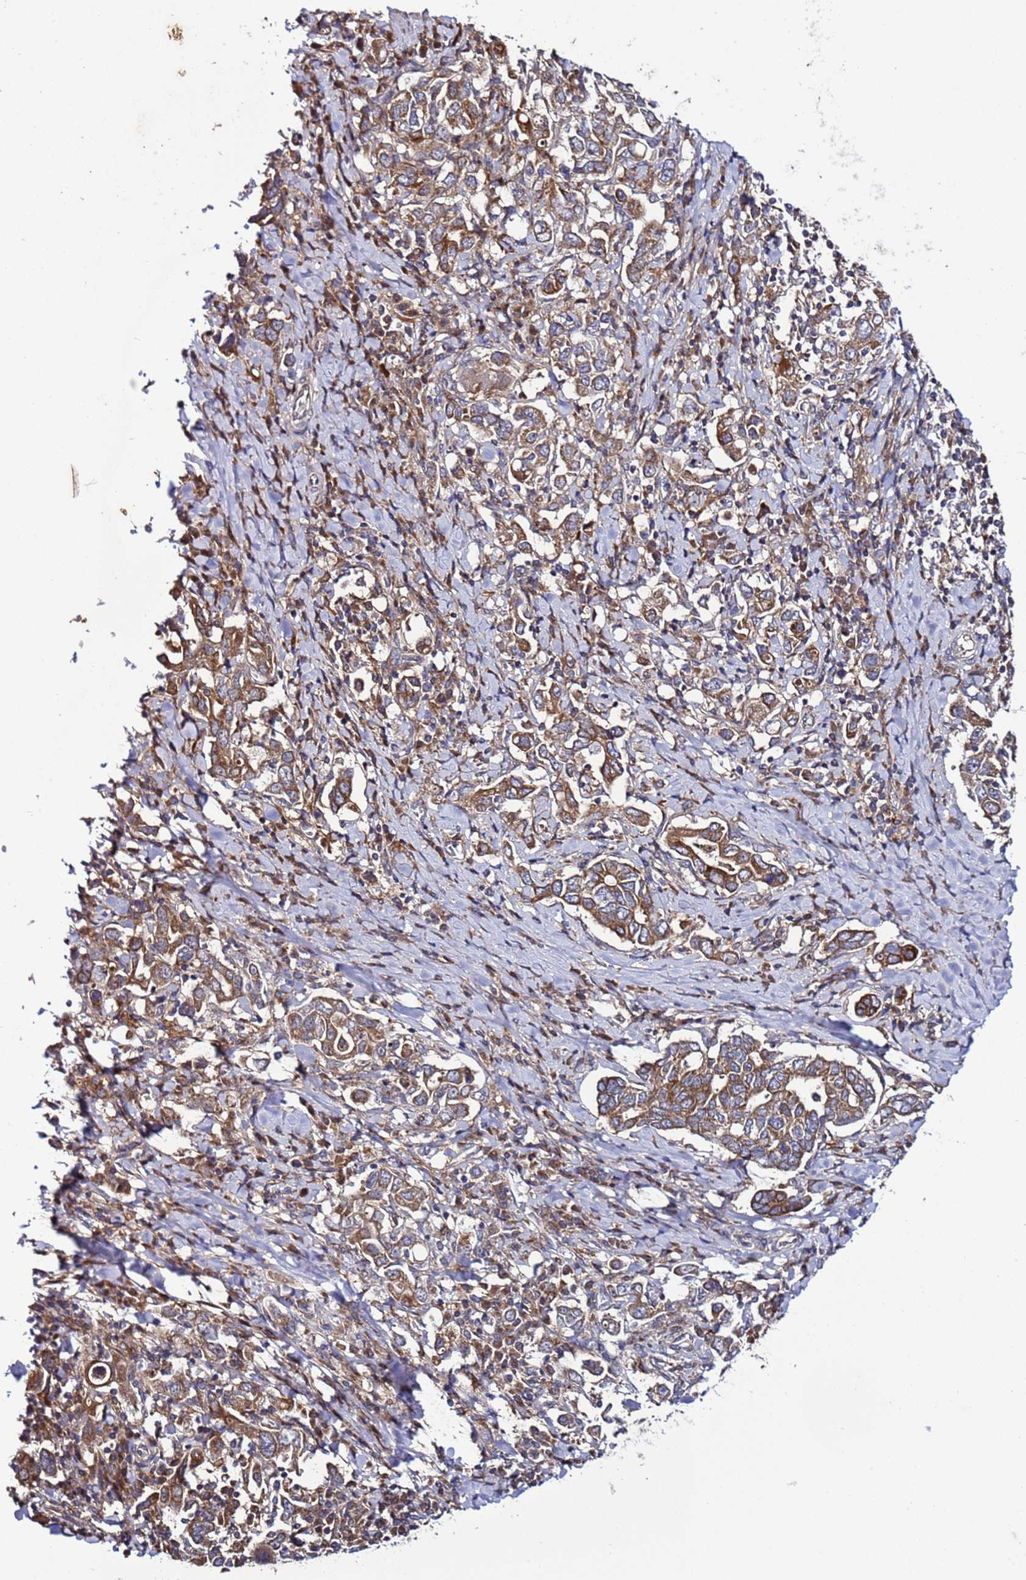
{"staining": {"intensity": "moderate", "quantity": ">75%", "location": "cytoplasmic/membranous"}, "tissue": "stomach cancer", "cell_type": "Tumor cells", "image_type": "cancer", "snomed": [{"axis": "morphology", "description": "Adenocarcinoma, NOS"}, {"axis": "topography", "description": "Stomach, upper"}, {"axis": "topography", "description": "Stomach"}], "caption": "Immunohistochemistry (IHC) image of neoplastic tissue: stomach adenocarcinoma stained using immunohistochemistry displays medium levels of moderate protein expression localized specifically in the cytoplasmic/membranous of tumor cells, appearing as a cytoplasmic/membranous brown color.", "gene": "TMEM176B", "patient": {"sex": "male", "age": 62}}